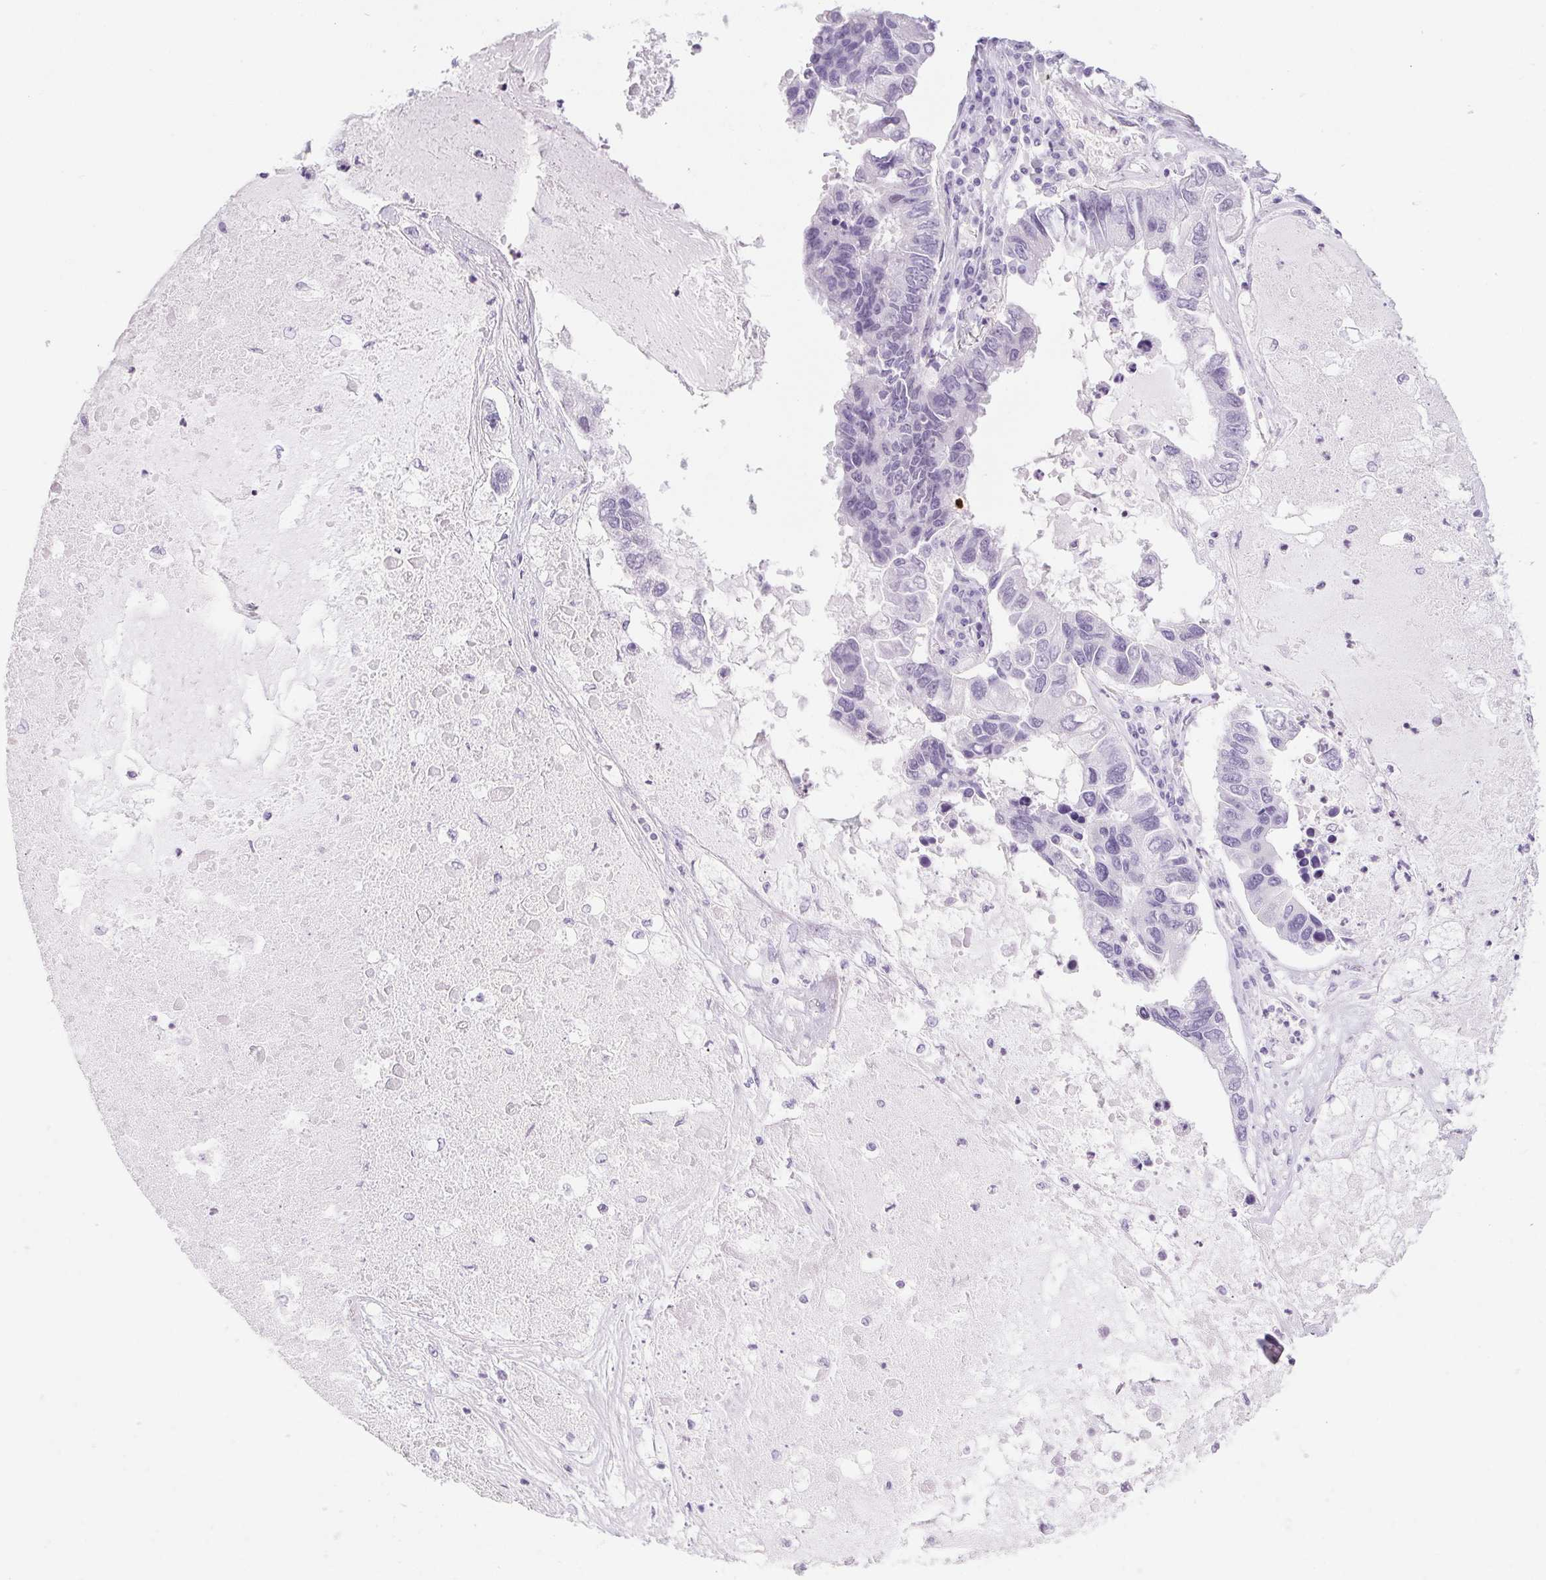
{"staining": {"intensity": "negative", "quantity": "none", "location": "none"}, "tissue": "lung cancer", "cell_type": "Tumor cells", "image_type": "cancer", "snomed": [{"axis": "morphology", "description": "Adenocarcinoma, NOS"}, {"axis": "topography", "description": "Bronchus"}, {"axis": "topography", "description": "Lung"}], "caption": "The histopathology image demonstrates no significant staining in tumor cells of lung cancer.", "gene": "BCAS1", "patient": {"sex": "female", "age": 51}}